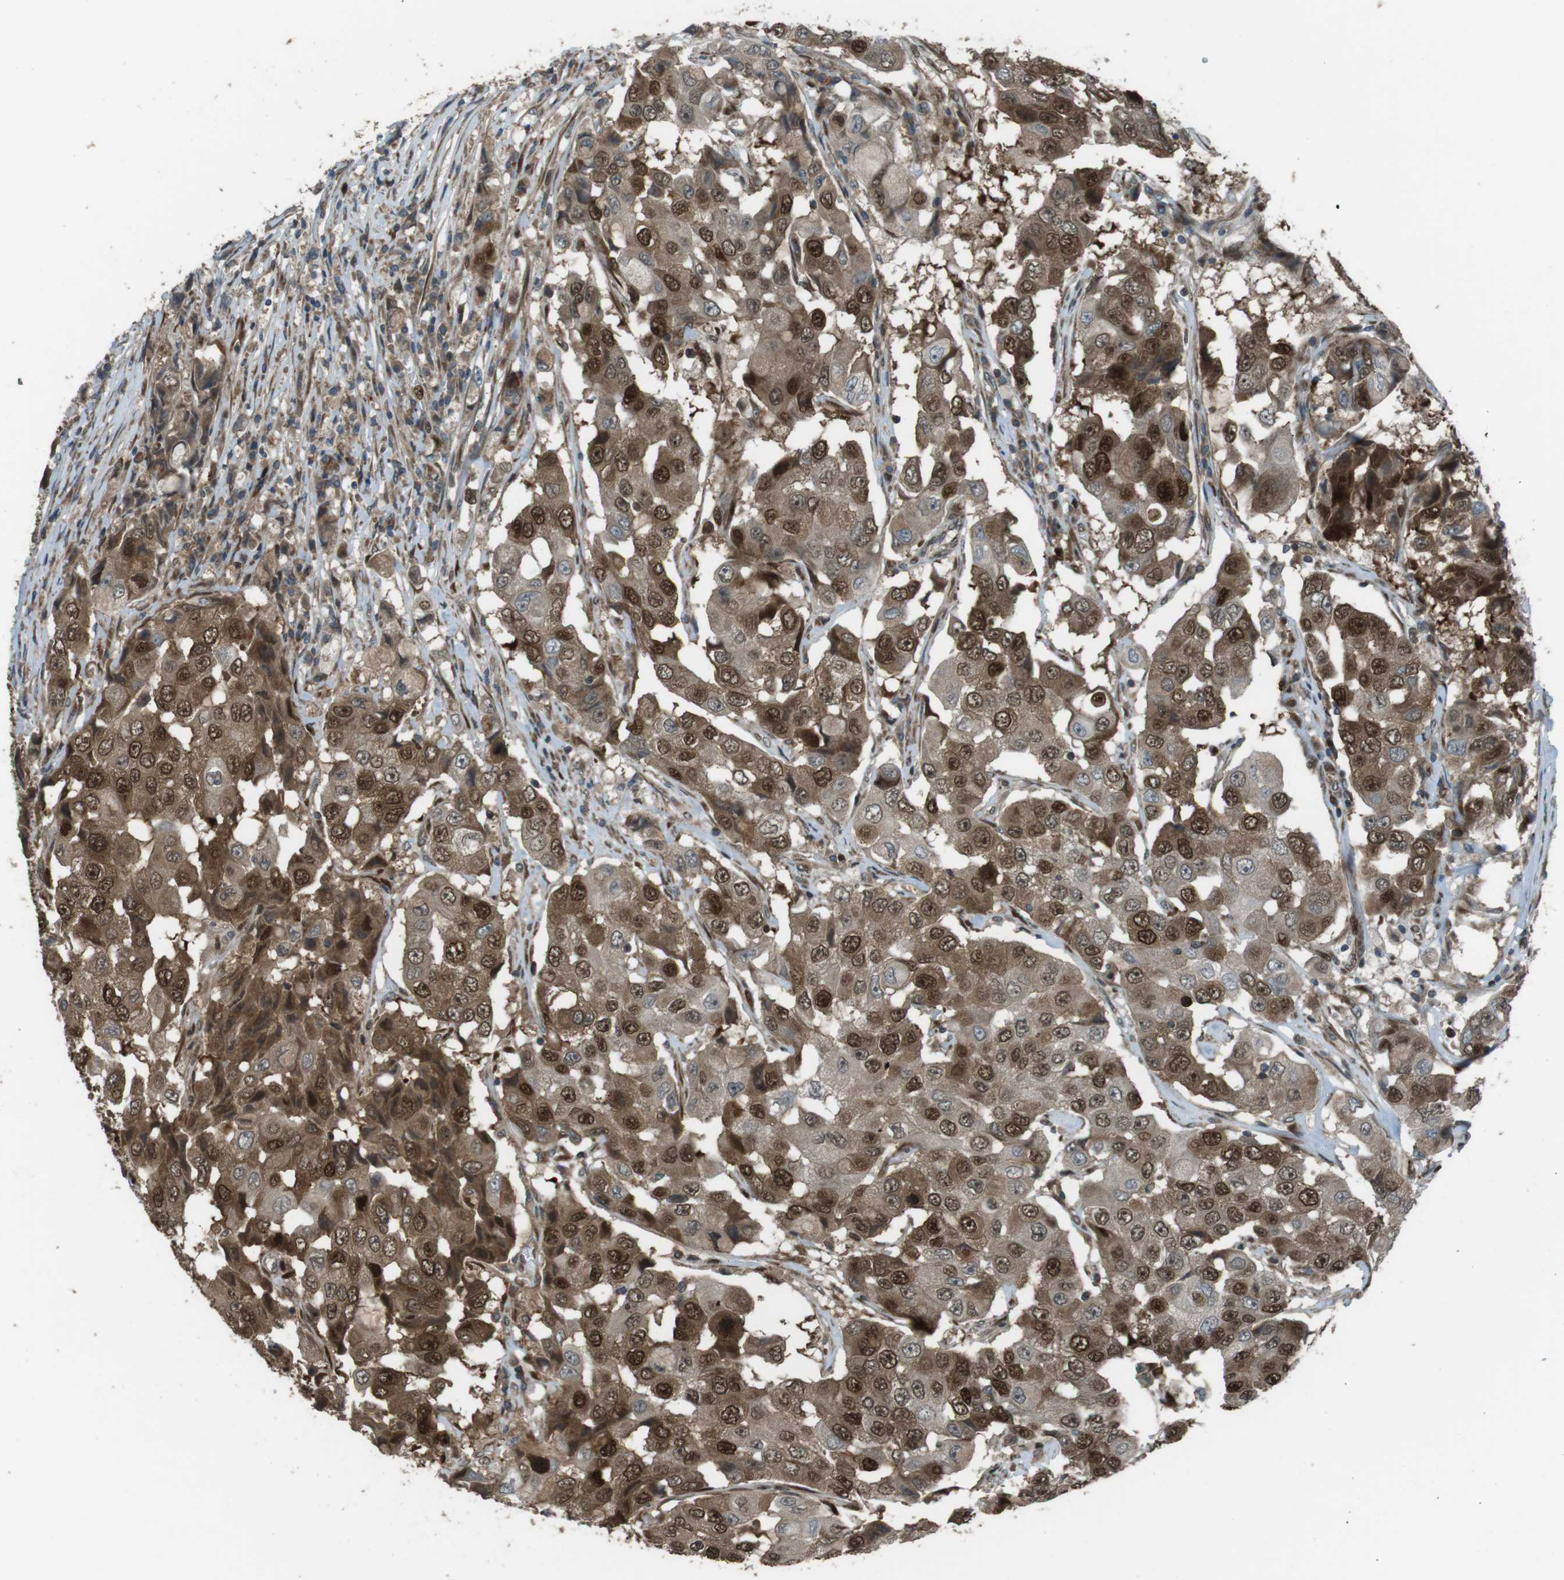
{"staining": {"intensity": "strong", "quantity": ">75%", "location": "cytoplasmic/membranous,nuclear"}, "tissue": "breast cancer", "cell_type": "Tumor cells", "image_type": "cancer", "snomed": [{"axis": "morphology", "description": "Duct carcinoma"}, {"axis": "topography", "description": "Breast"}], "caption": "A high-resolution micrograph shows IHC staining of intraductal carcinoma (breast), which reveals strong cytoplasmic/membranous and nuclear staining in about >75% of tumor cells. Using DAB (3,3'-diaminobenzidine) (brown) and hematoxylin (blue) stains, captured at high magnification using brightfield microscopy.", "gene": "ZNF330", "patient": {"sex": "female", "age": 27}}